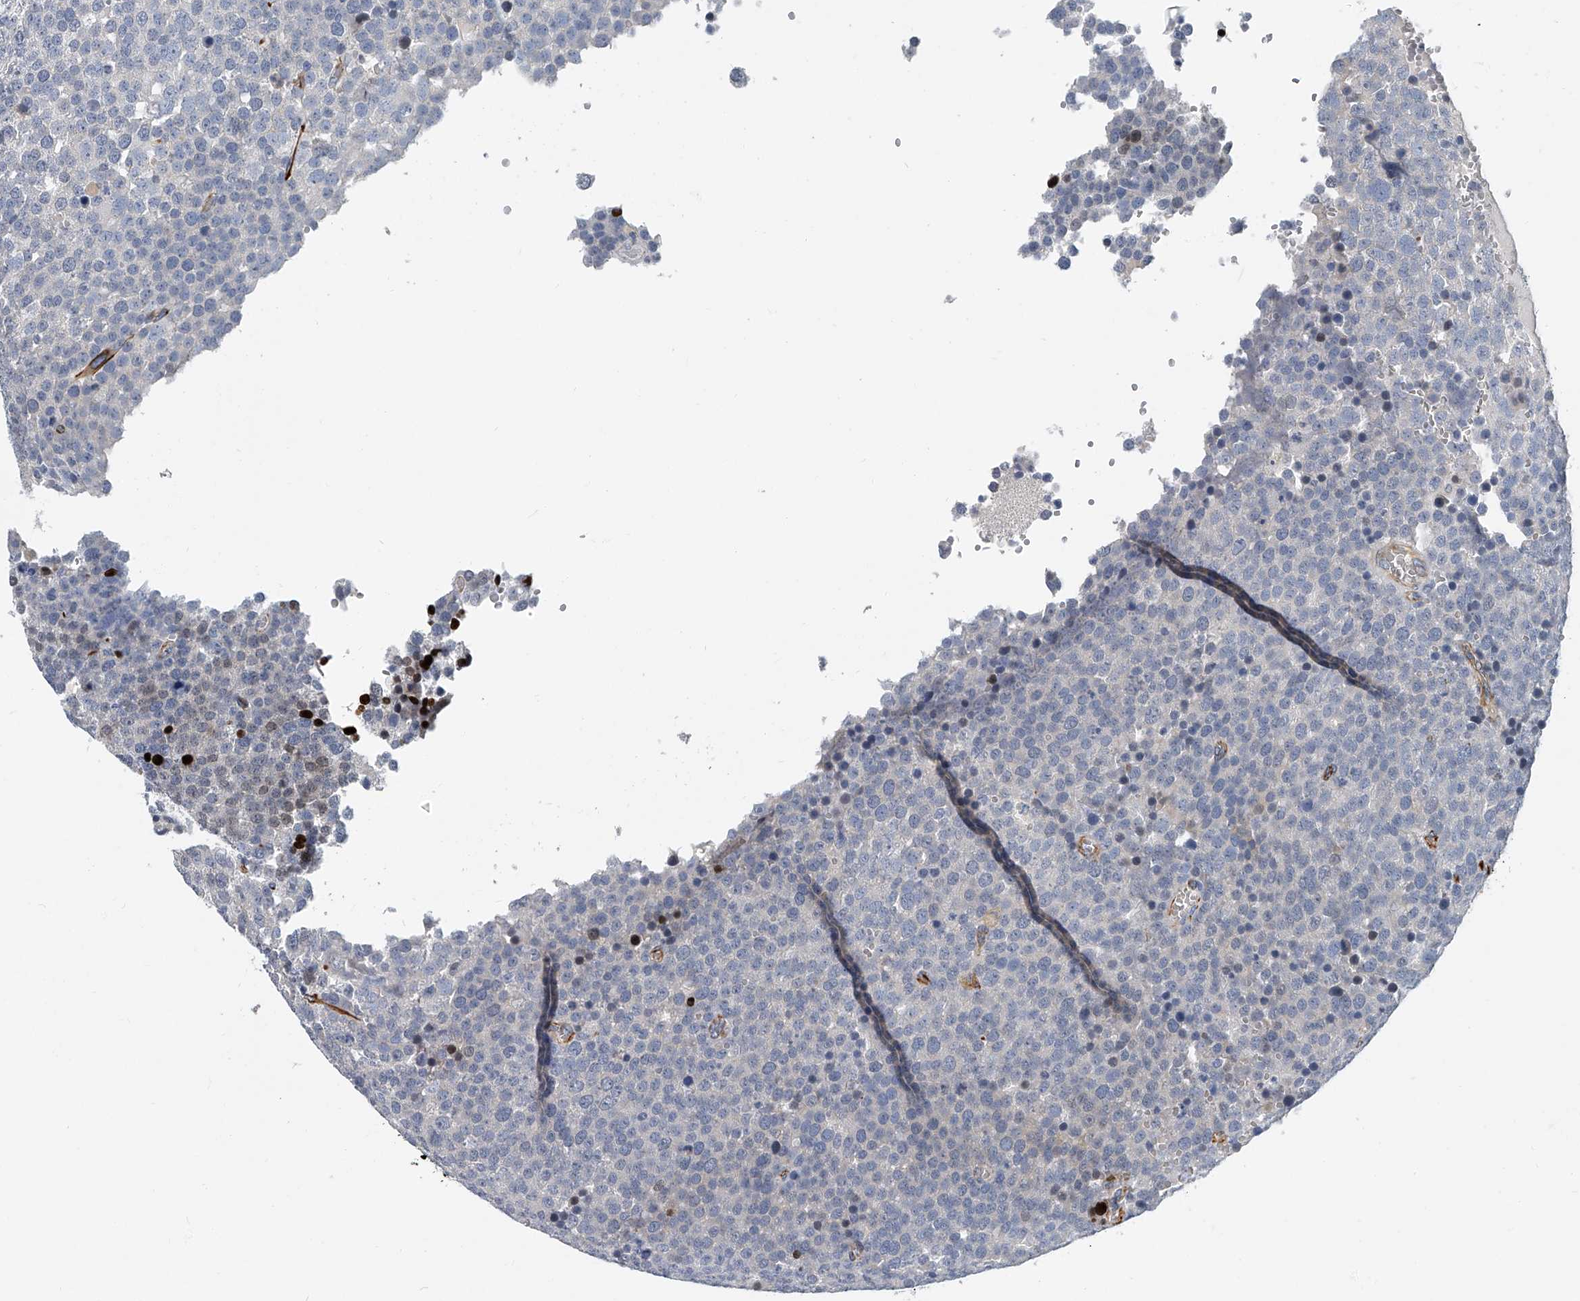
{"staining": {"intensity": "negative", "quantity": "none", "location": "none"}, "tissue": "testis cancer", "cell_type": "Tumor cells", "image_type": "cancer", "snomed": [{"axis": "morphology", "description": "Seminoma, NOS"}, {"axis": "topography", "description": "Testis"}], "caption": "Immunohistochemical staining of testis seminoma demonstrates no significant positivity in tumor cells. (Brightfield microscopy of DAB immunohistochemistry (IHC) at high magnification).", "gene": "KIRREL1", "patient": {"sex": "male", "age": 71}}